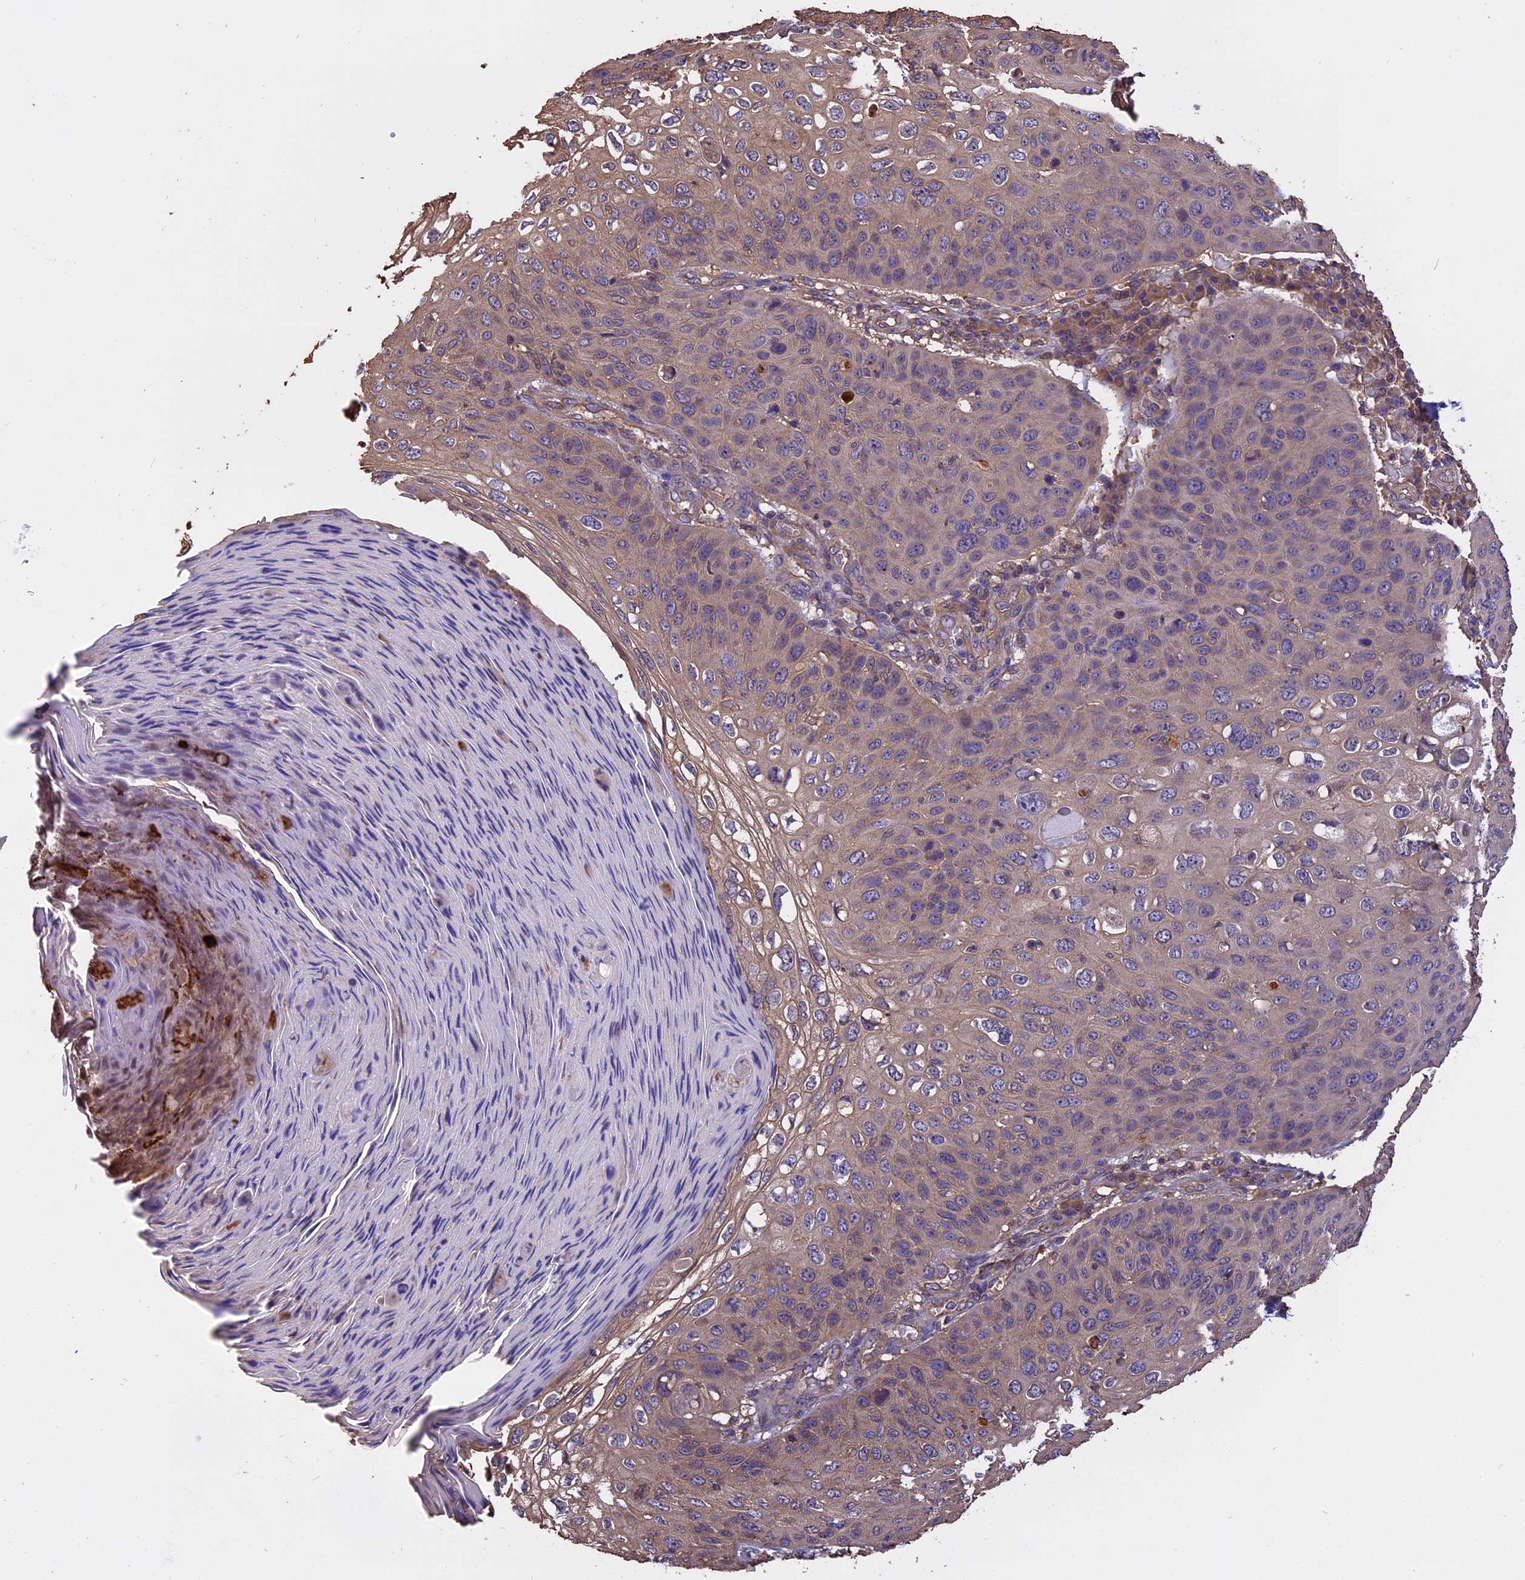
{"staining": {"intensity": "weak", "quantity": "25%-75%", "location": "cytoplasmic/membranous"}, "tissue": "skin cancer", "cell_type": "Tumor cells", "image_type": "cancer", "snomed": [{"axis": "morphology", "description": "Squamous cell carcinoma, NOS"}, {"axis": "topography", "description": "Skin"}], "caption": "There is low levels of weak cytoplasmic/membranous expression in tumor cells of skin squamous cell carcinoma, as demonstrated by immunohistochemical staining (brown color).", "gene": "CHMP2A", "patient": {"sex": "female", "age": 90}}